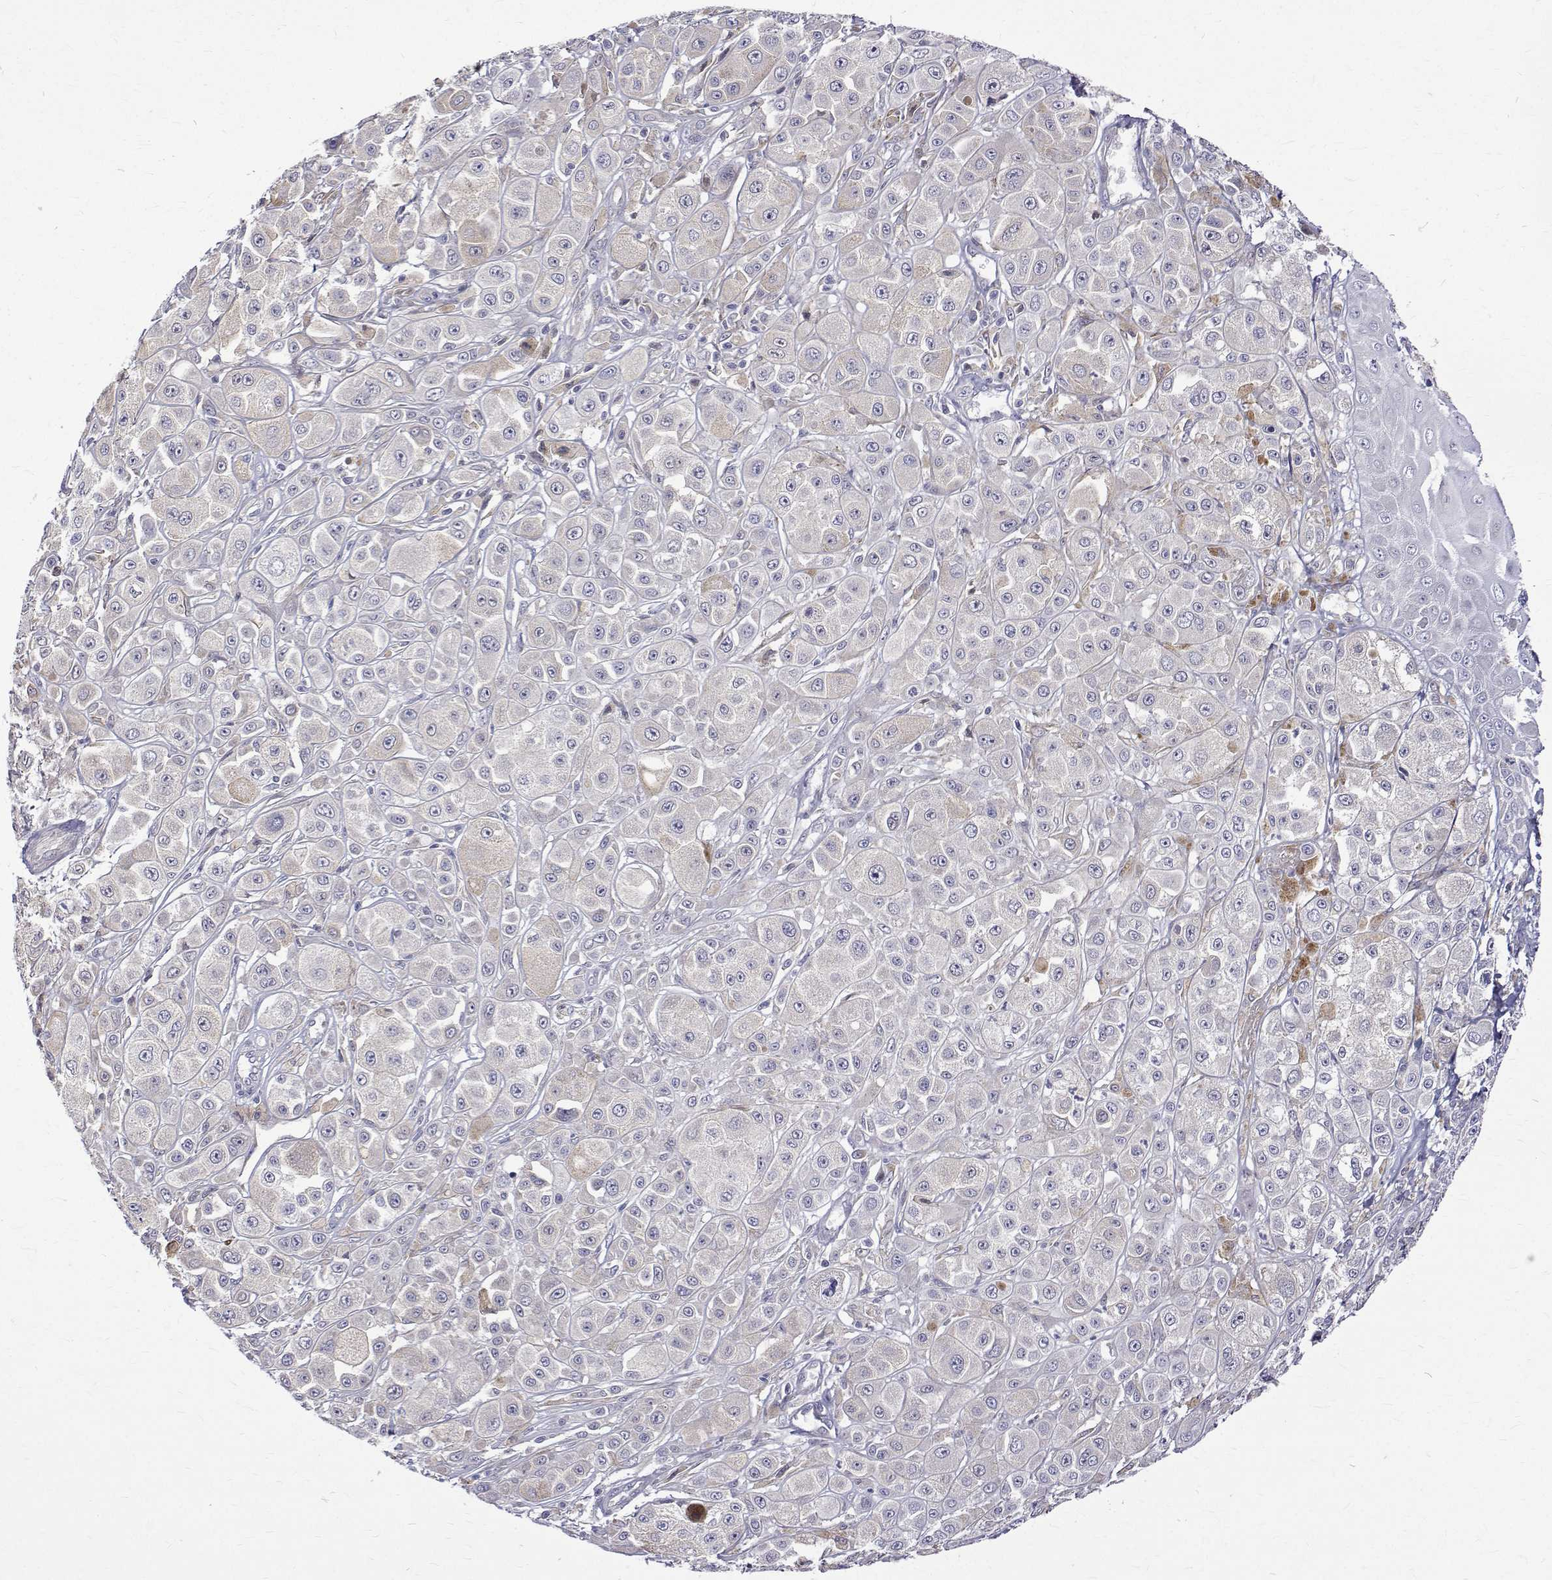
{"staining": {"intensity": "negative", "quantity": "none", "location": "none"}, "tissue": "melanoma", "cell_type": "Tumor cells", "image_type": "cancer", "snomed": [{"axis": "morphology", "description": "Malignant melanoma, NOS"}, {"axis": "topography", "description": "Skin"}], "caption": "The photomicrograph displays no staining of tumor cells in melanoma. The staining is performed using DAB brown chromogen with nuclei counter-stained in using hematoxylin.", "gene": "PADI1", "patient": {"sex": "male", "age": 67}}